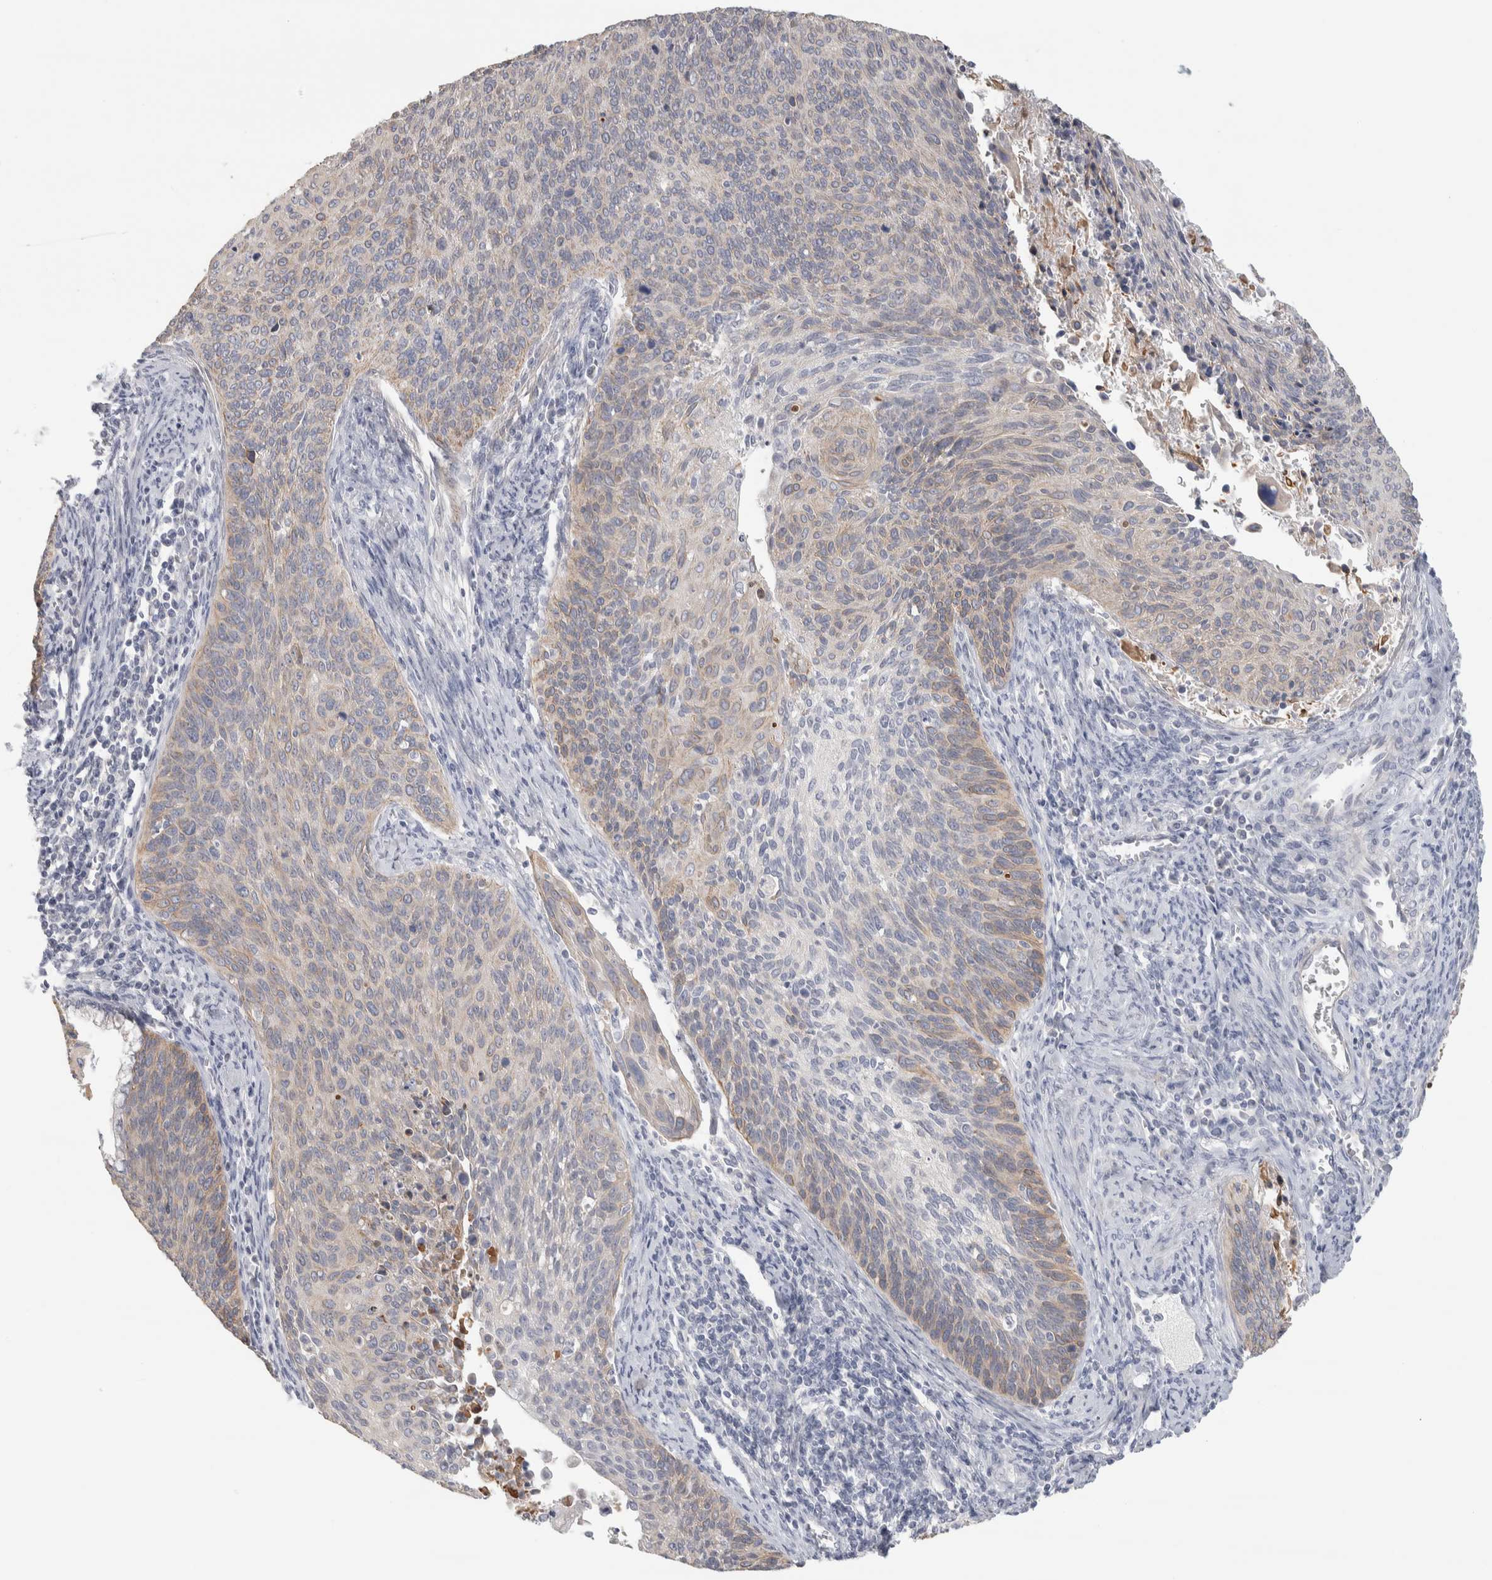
{"staining": {"intensity": "weak", "quantity": "25%-75%", "location": "cytoplasmic/membranous"}, "tissue": "cervical cancer", "cell_type": "Tumor cells", "image_type": "cancer", "snomed": [{"axis": "morphology", "description": "Squamous cell carcinoma, NOS"}, {"axis": "topography", "description": "Cervix"}], "caption": "Immunohistochemical staining of human cervical cancer displays weak cytoplasmic/membranous protein staining in about 25%-75% of tumor cells.", "gene": "DCXR", "patient": {"sex": "female", "age": 55}}